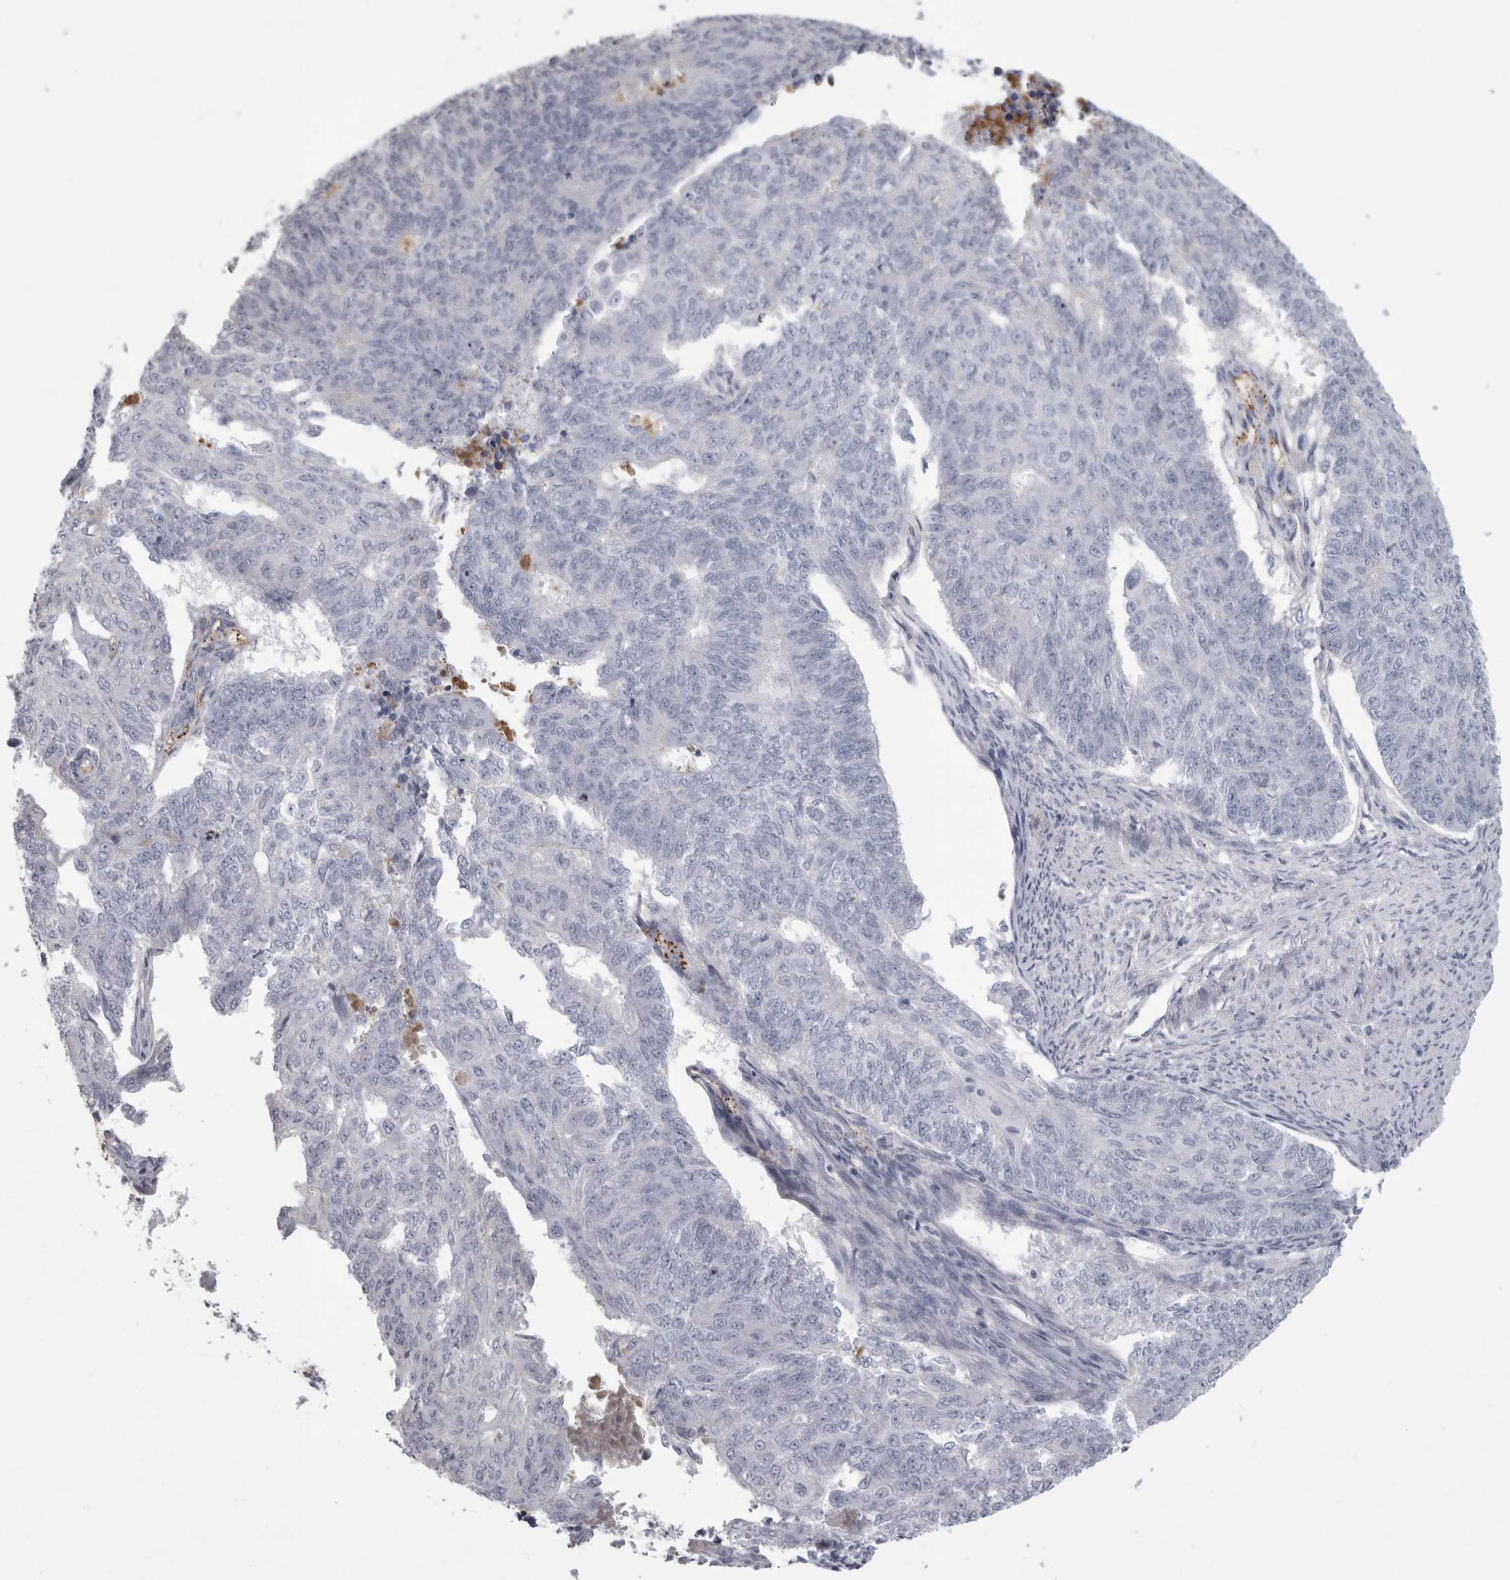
{"staining": {"intensity": "negative", "quantity": "none", "location": "none"}, "tissue": "endometrial cancer", "cell_type": "Tumor cells", "image_type": "cancer", "snomed": [{"axis": "morphology", "description": "Adenocarcinoma, NOS"}, {"axis": "topography", "description": "Endometrium"}], "caption": "A high-resolution histopathology image shows immunohistochemistry staining of endometrial cancer, which shows no significant positivity in tumor cells.", "gene": "SAA4", "patient": {"sex": "female", "age": 32}}